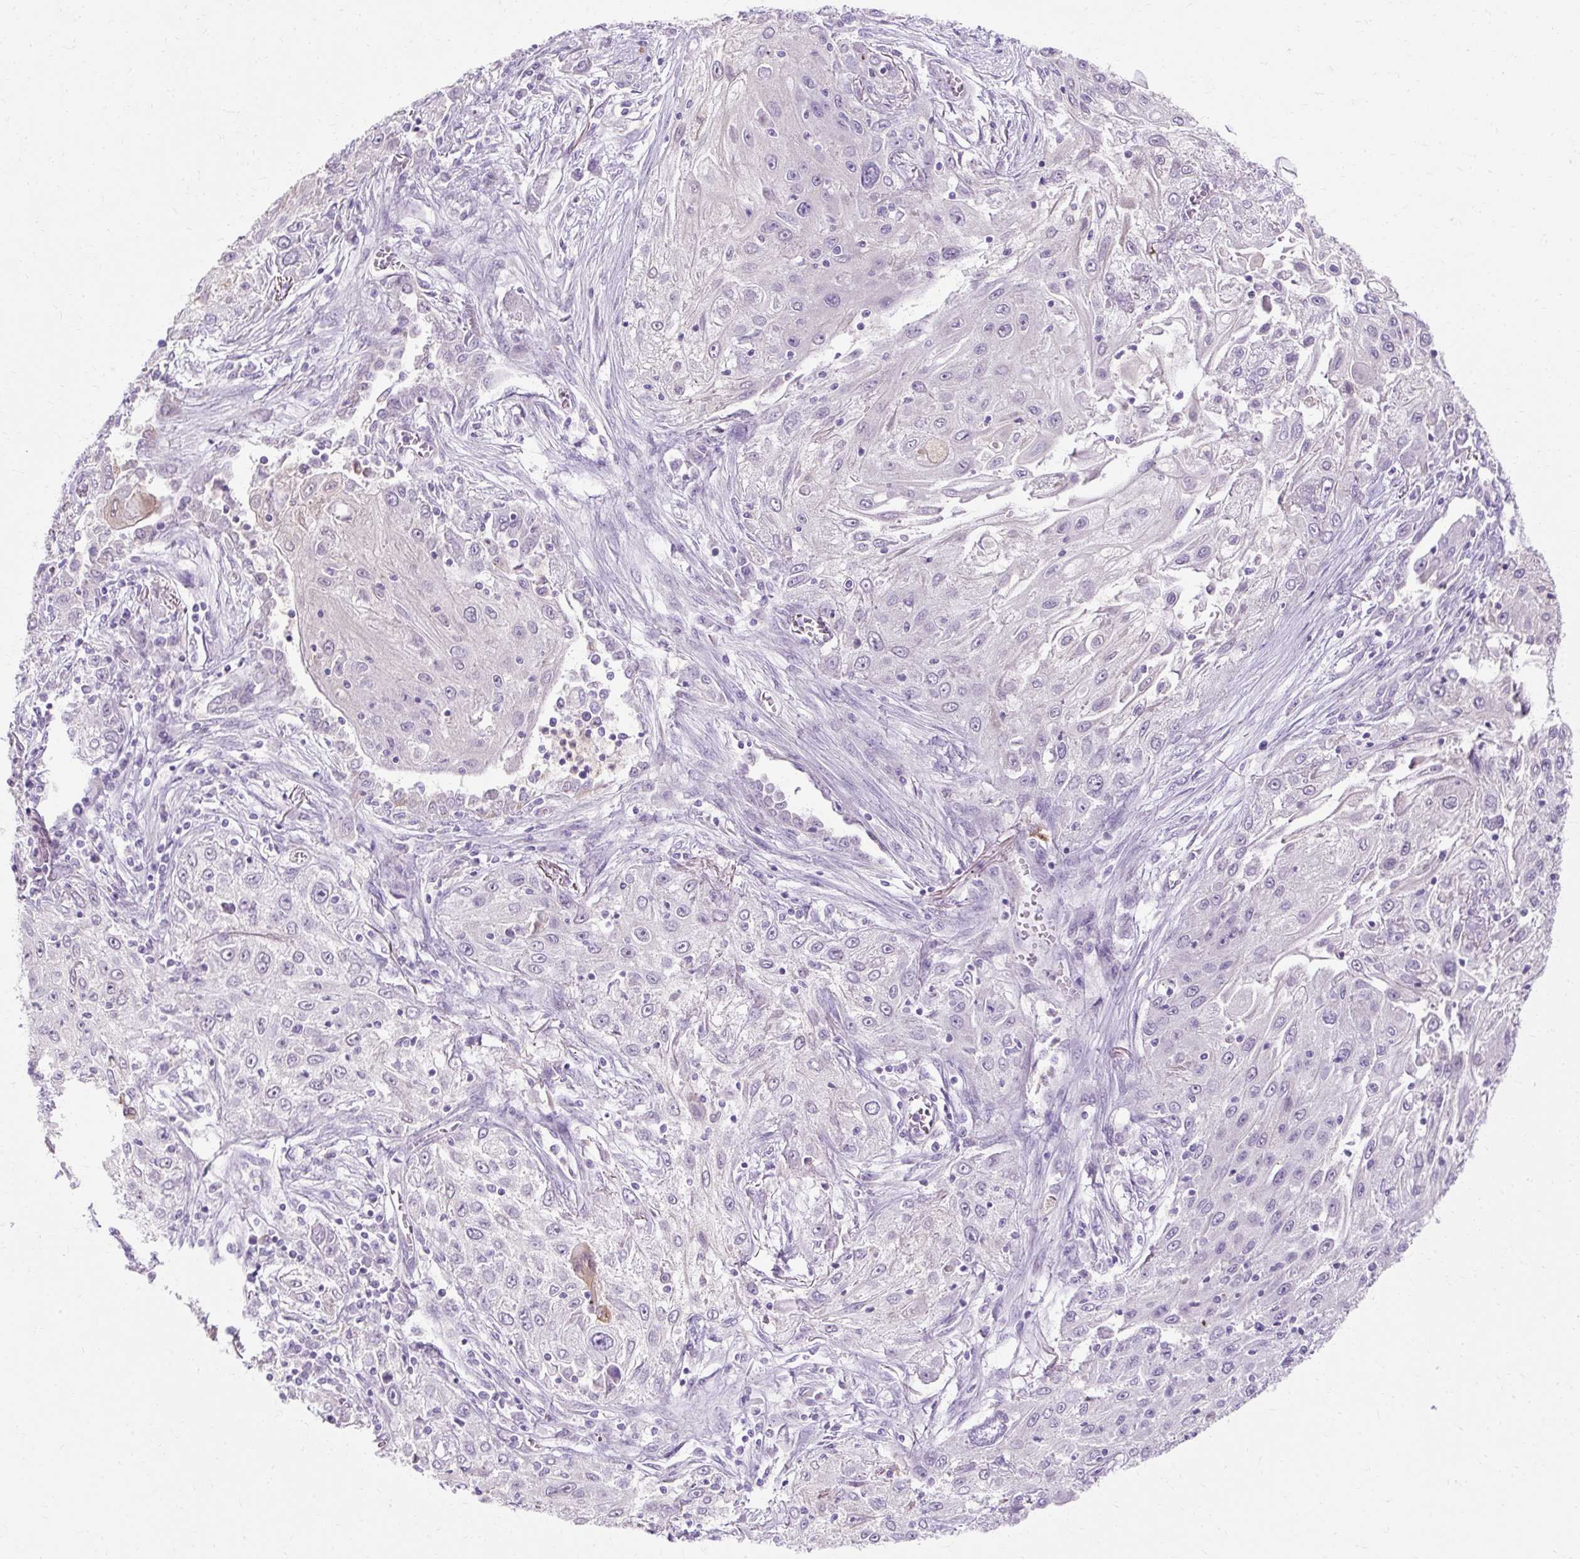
{"staining": {"intensity": "negative", "quantity": "none", "location": "none"}, "tissue": "lung cancer", "cell_type": "Tumor cells", "image_type": "cancer", "snomed": [{"axis": "morphology", "description": "Squamous cell carcinoma, NOS"}, {"axis": "topography", "description": "Lung"}], "caption": "Immunohistochemistry of lung squamous cell carcinoma displays no expression in tumor cells.", "gene": "HSD11B1", "patient": {"sex": "female", "age": 69}}